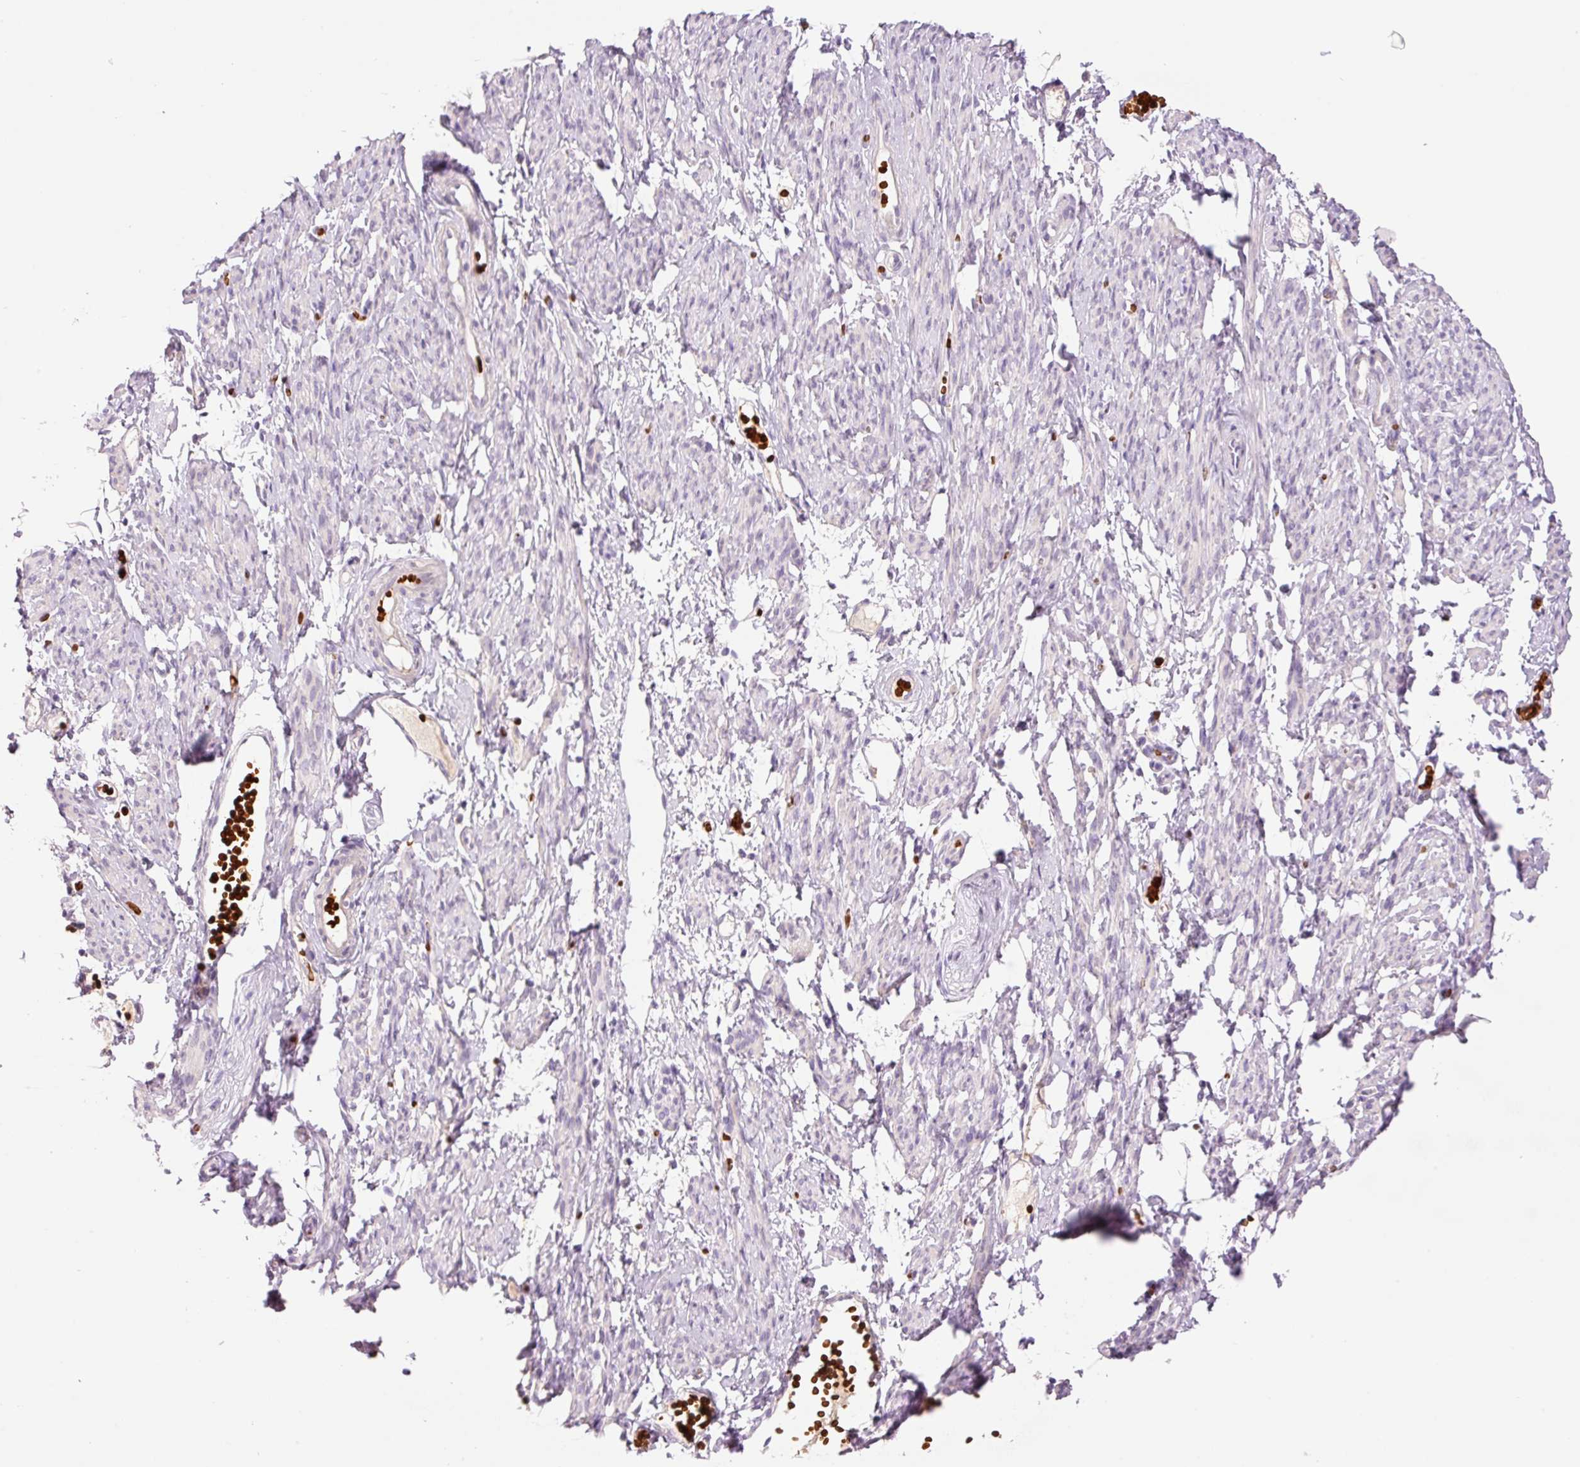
{"staining": {"intensity": "negative", "quantity": "none", "location": "none"}, "tissue": "smooth muscle", "cell_type": "Smooth muscle cells", "image_type": "normal", "snomed": [{"axis": "morphology", "description": "Normal tissue, NOS"}, {"axis": "topography", "description": "Smooth muscle"}], "caption": "The image displays no significant expression in smooth muscle cells of smooth muscle. (DAB (3,3'-diaminobenzidine) immunohistochemistry with hematoxylin counter stain).", "gene": "LY6G6D", "patient": {"sex": "female", "age": 65}}